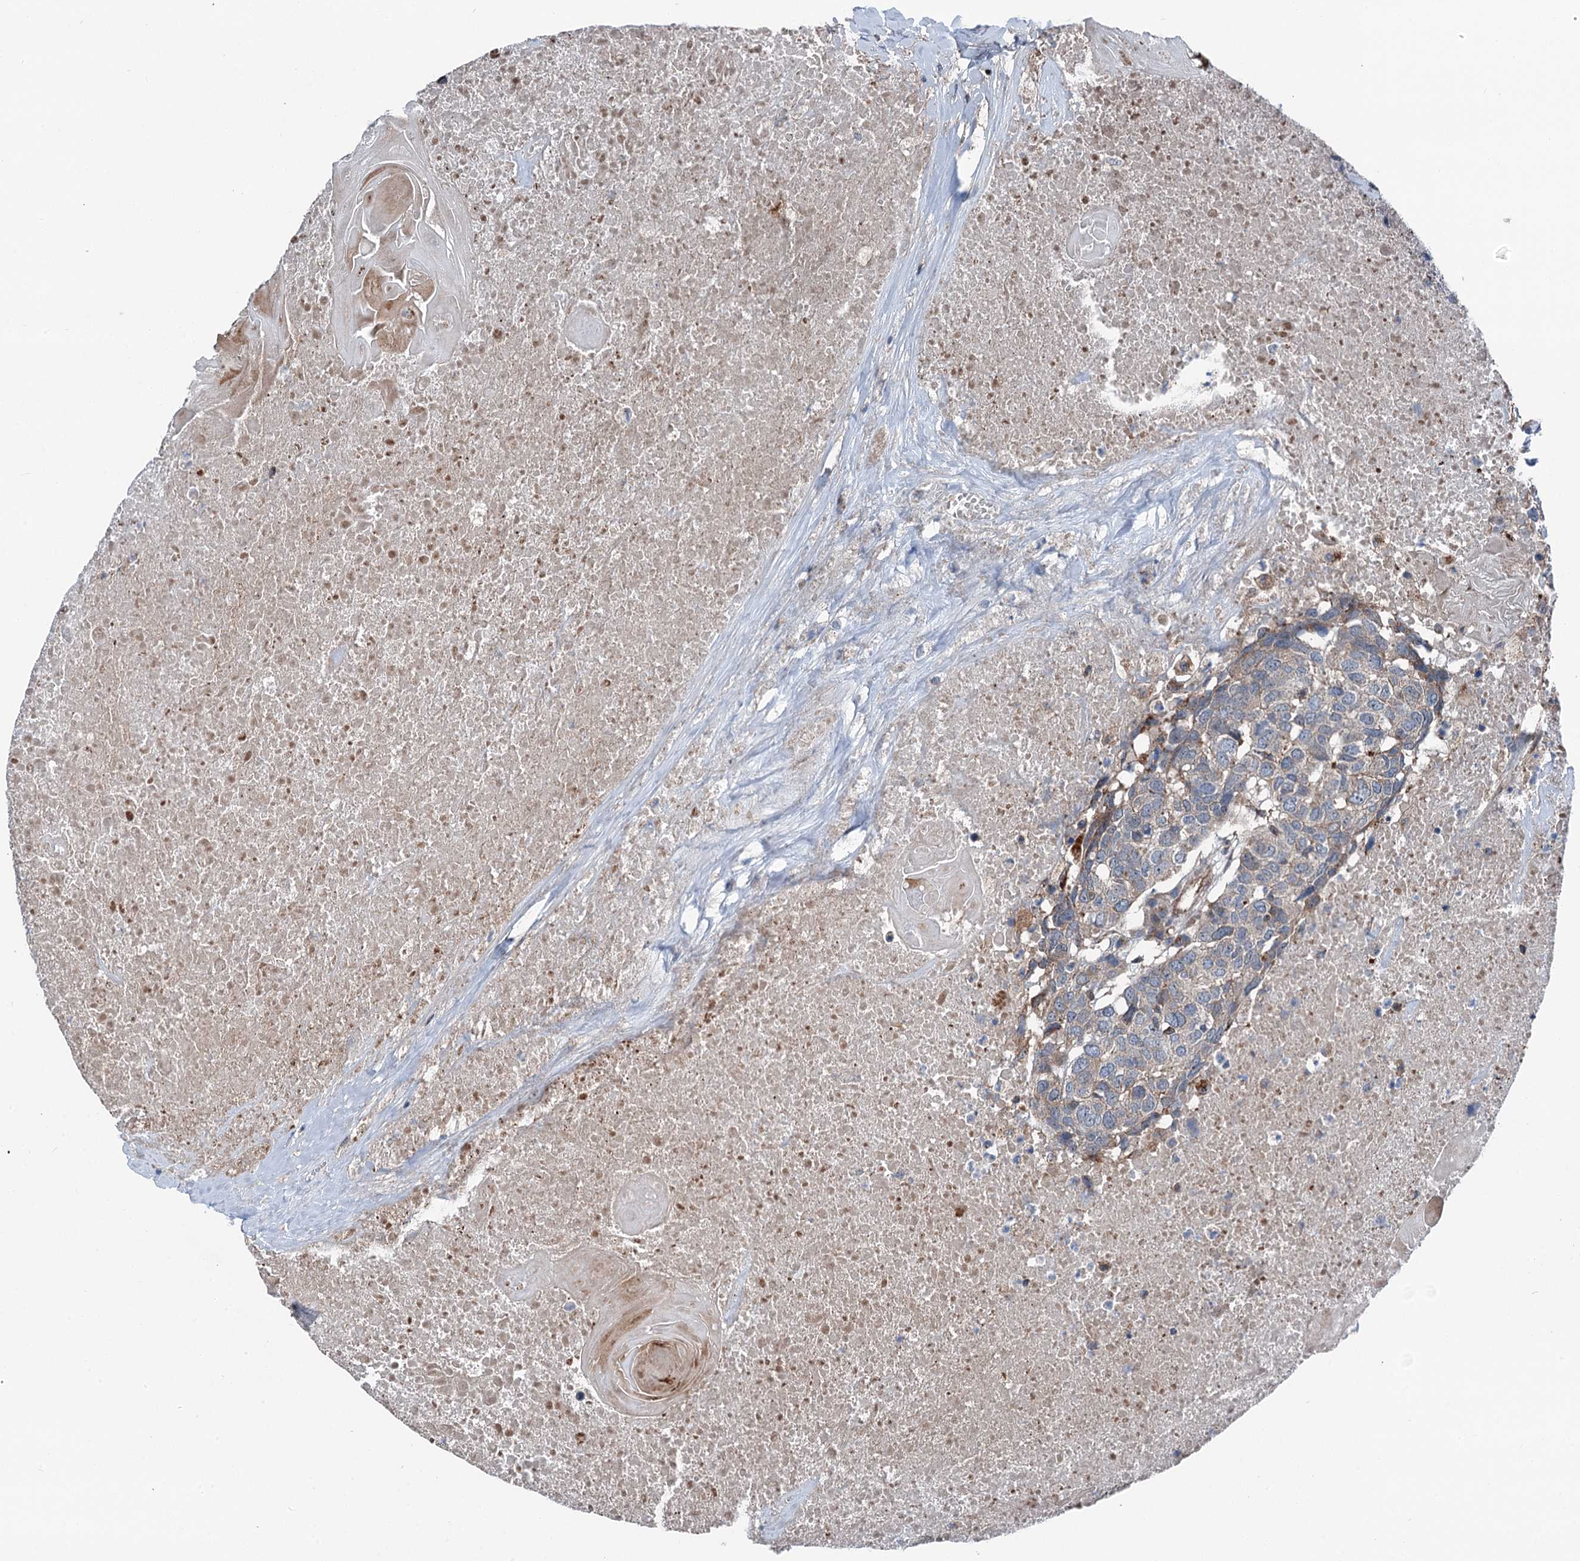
{"staining": {"intensity": "negative", "quantity": "none", "location": "none"}, "tissue": "head and neck cancer", "cell_type": "Tumor cells", "image_type": "cancer", "snomed": [{"axis": "morphology", "description": "Squamous cell carcinoma, NOS"}, {"axis": "topography", "description": "Head-Neck"}], "caption": "Tumor cells show no significant expression in head and neck cancer. (Stains: DAB (3,3'-diaminobenzidine) immunohistochemistry with hematoxylin counter stain, Microscopy: brightfield microscopy at high magnification).", "gene": "POLR1D", "patient": {"sex": "male", "age": 66}}